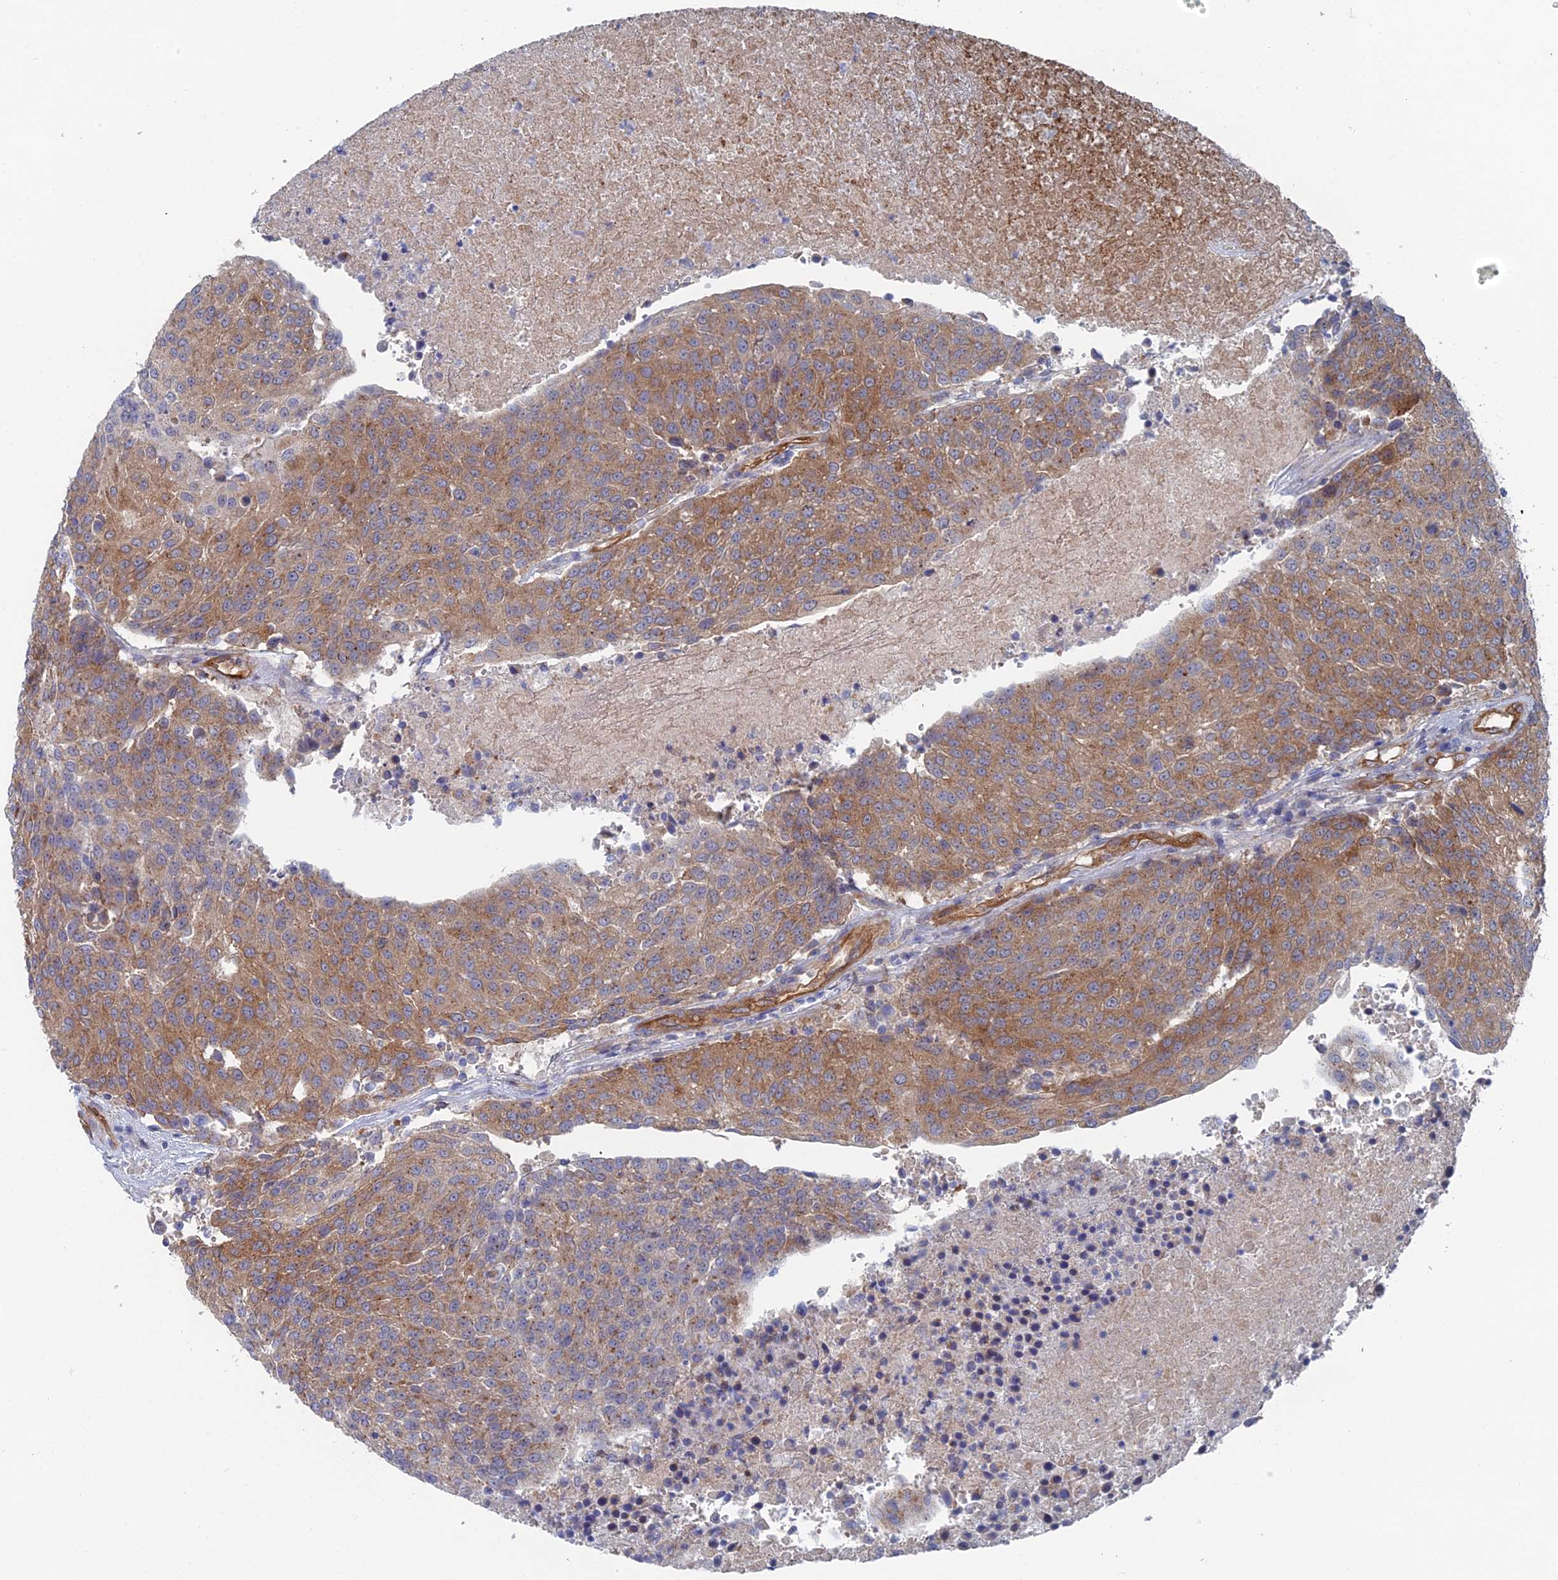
{"staining": {"intensity": "moderate", "quantity": ">75%", "location": "cytoplasmic/membranous"}, "tissue": "urothelial cancer", "cell_type": "Tumor cells", "image_type": "cancer", "snomed": [{"axis": "morphology", "description": "Urothelial carcinoma, High grade"}, {"axis": "topography", "description": "Urinary bladder"}], "caption": "Tumor cells display medium levels of moderate cytoplasmic/membranous positivity in about >75% of cells in human urothelial cancer.", "gene": "ARAP3", "patient": {"sex": "female", "age": 85}}